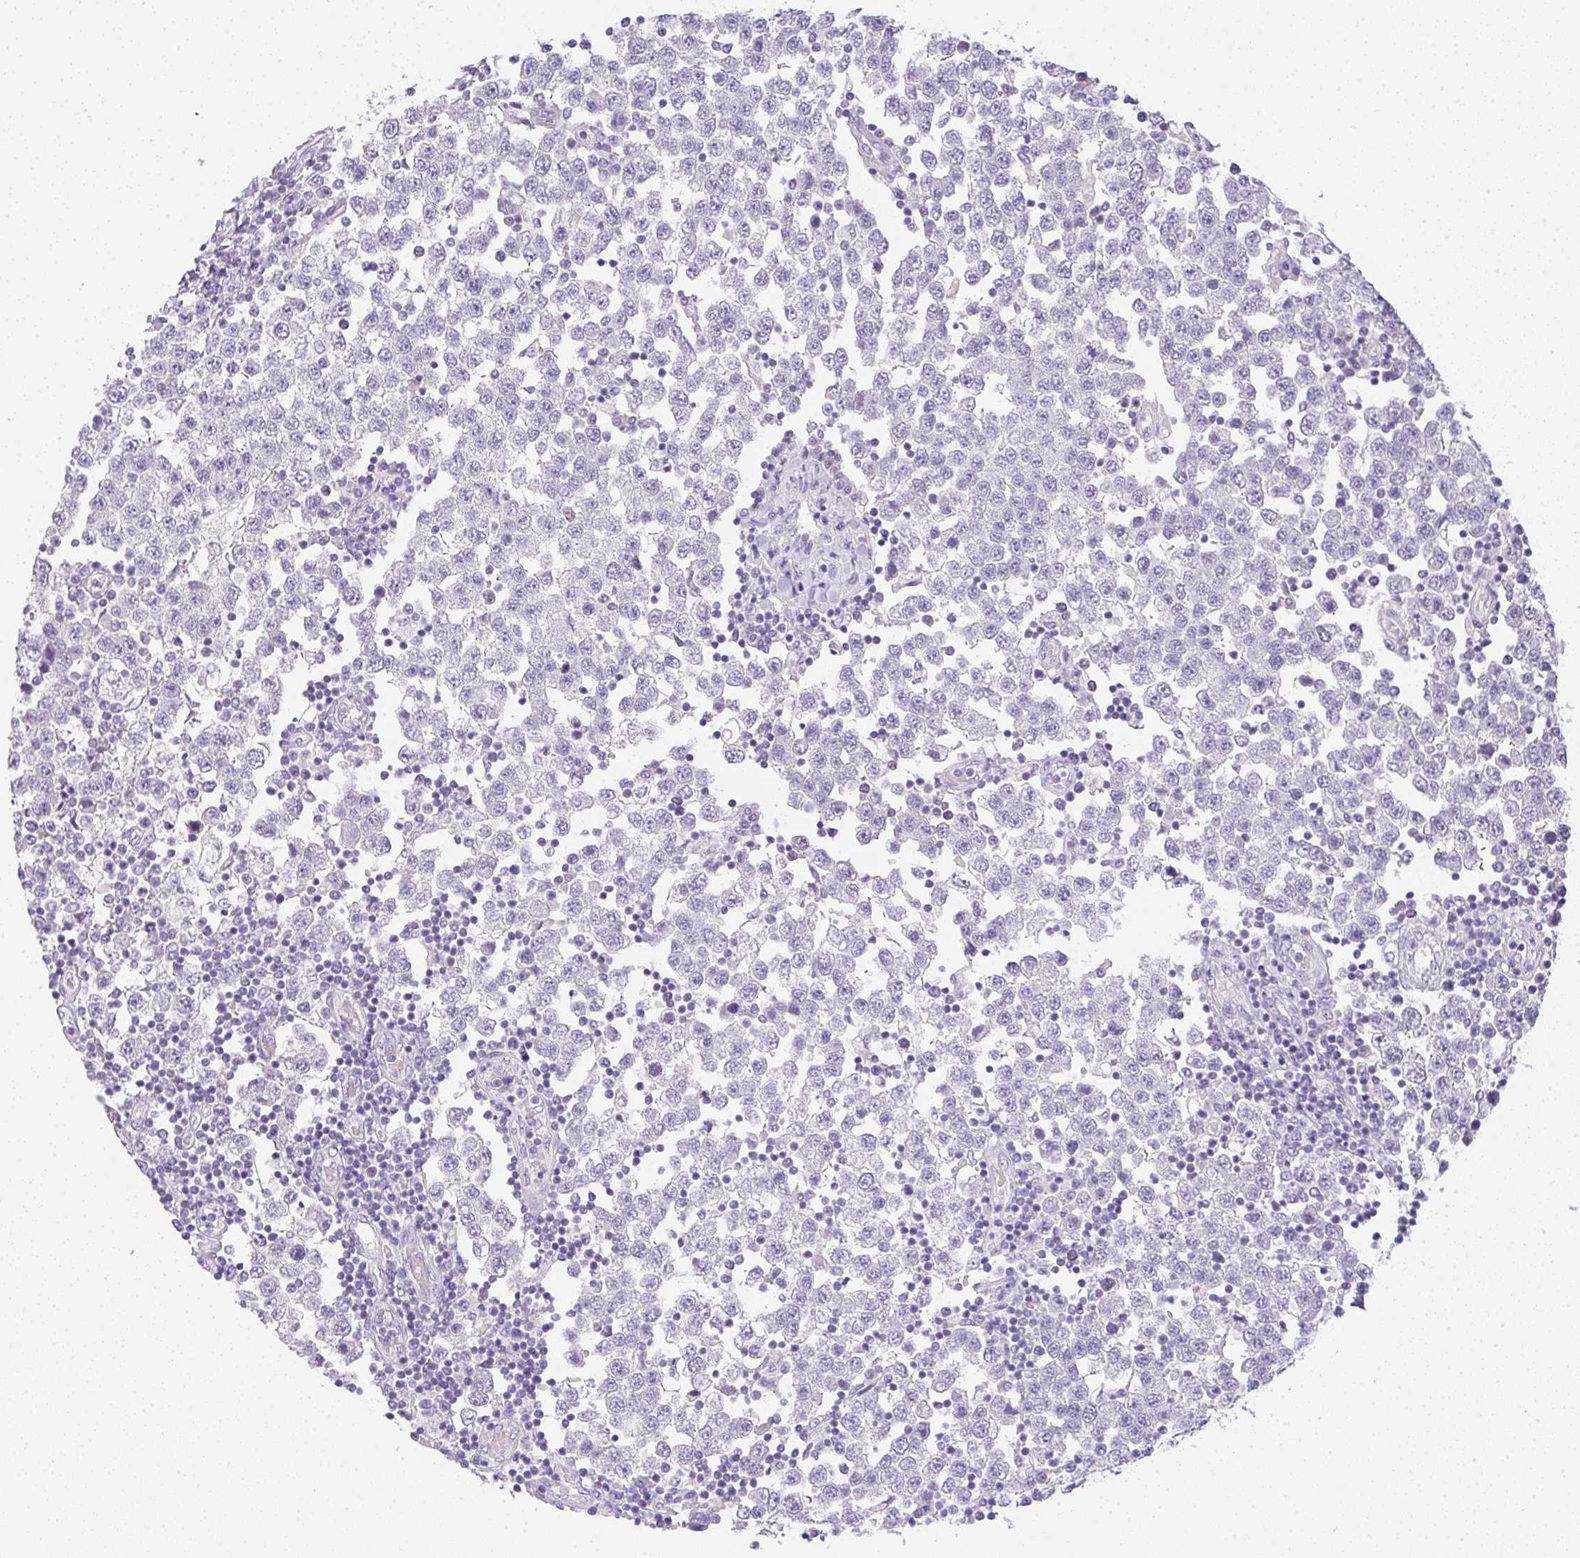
{"staining": {"intensity": "negative", "quantity": "none", "location": "none"}, "tissue": "testis cancer", "cell_type": "Tumor cells", "image_type": "cancer", "snomed": [{"axis": "morphology", "description": "Seminoma, NOS"}, {"axis": "topography", "description": "Testis"}], "caption": "Immunohistochemistry of human testis seminoma demonstrates no positivity in tumor cells.", "gene": "LPAR4", "patient": {"sex": "male", "age": 34}}